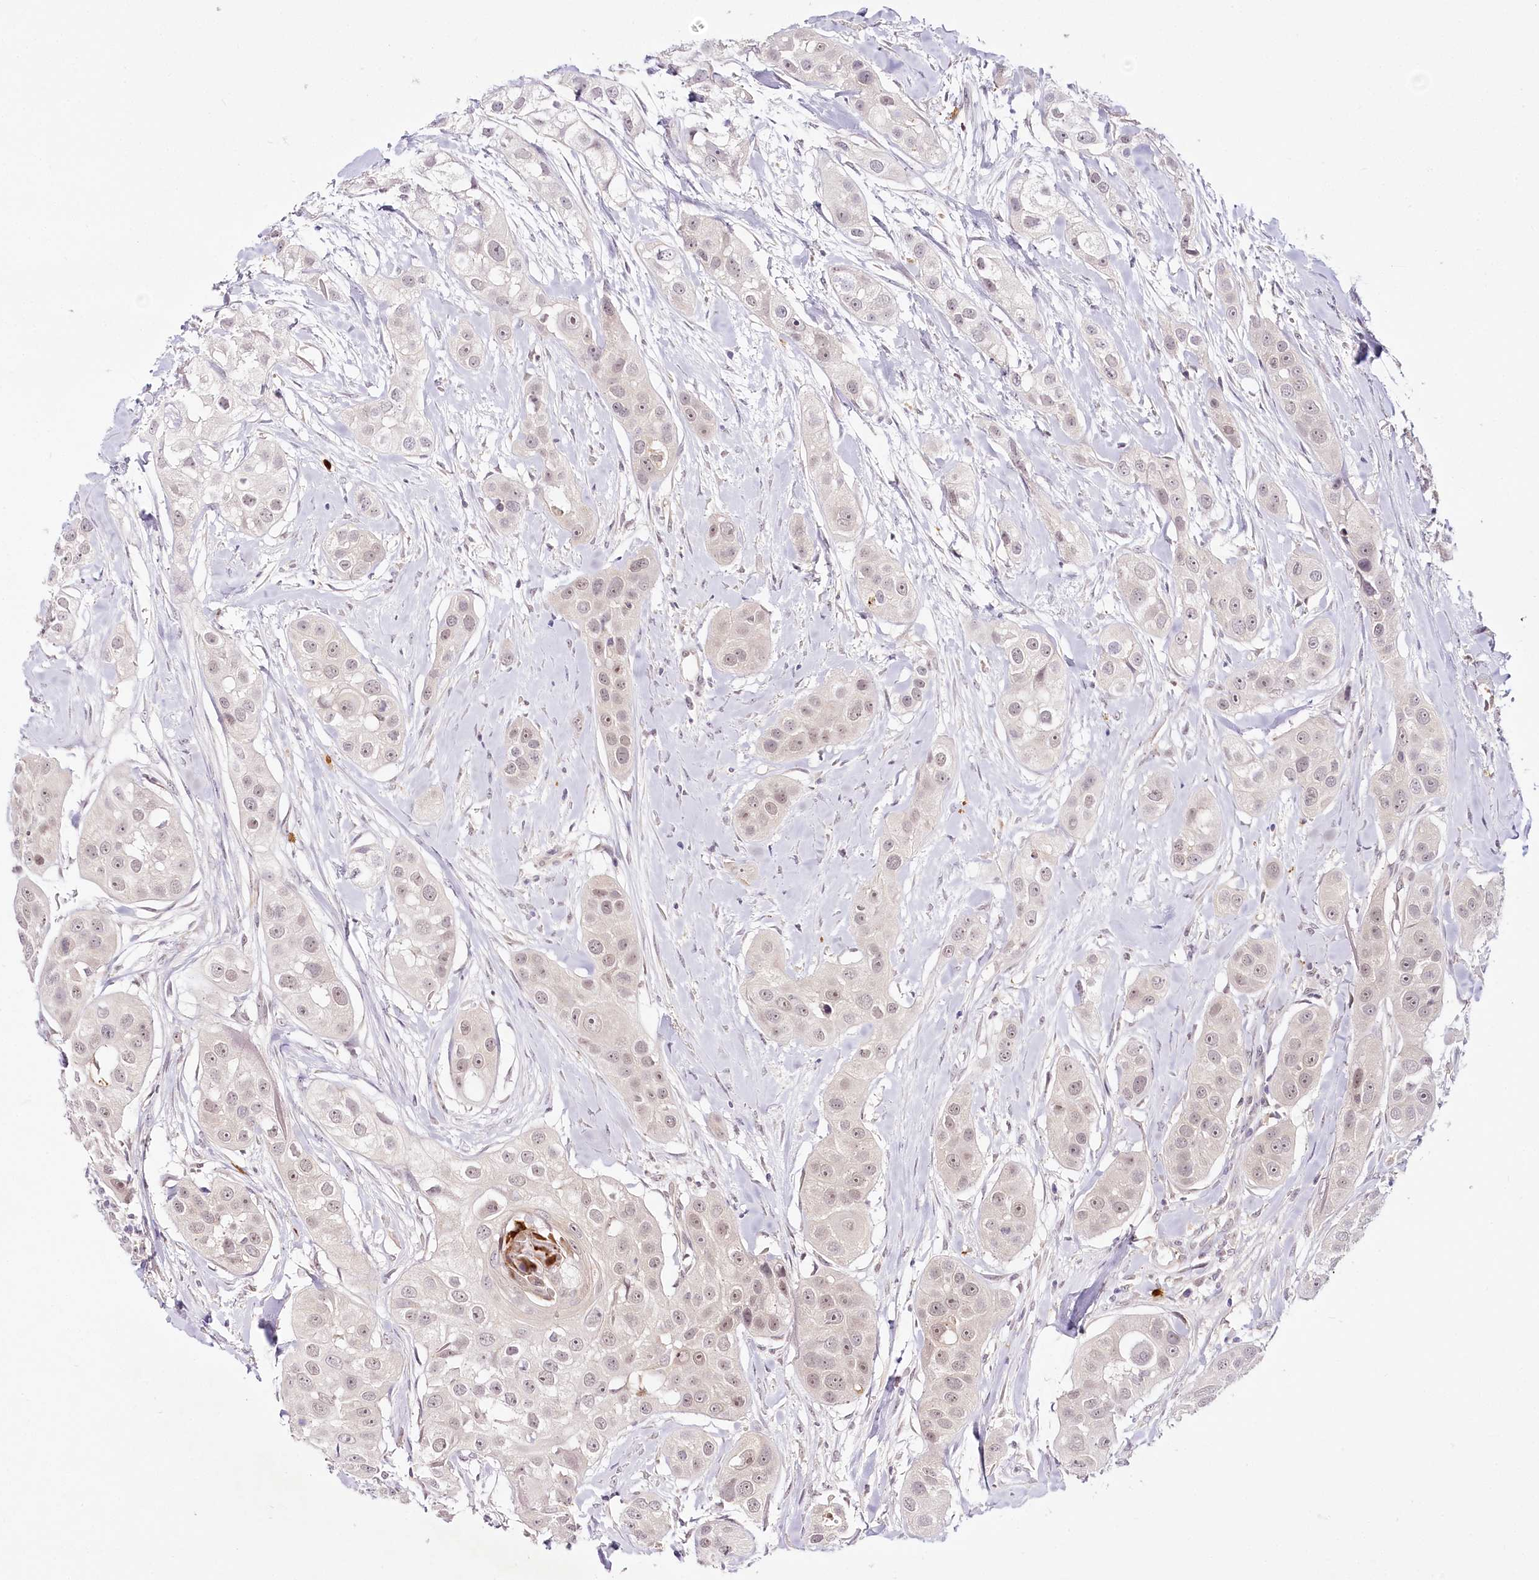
{"staining": {"intensity": "weak", "quantity": "25%-75%", "location": "nuclear"}, "tissue": "head and neck cancer", "cell_type": "Tumor cells", "image_type": "cancer", "snomed": [{"axis": "morphology", "description": "Normal tissue, NOS"}, {"axis": "morphology", "description": "Squamous cell carcinoma, NOS"}, {"axis": "topography", "description": "Skeletal muscle"}, {"axis": "topography", "description": "Head-Neck"}], "caption": "A brown stain labels weak nuclear staining of a protein in human head and neck squamous cell carcinoma tumor cells. (Brightfield microscopy of DAB IHC at high magnification).", "gene": "VWA5A", "patient": {"sex": "male", "age": 51}}